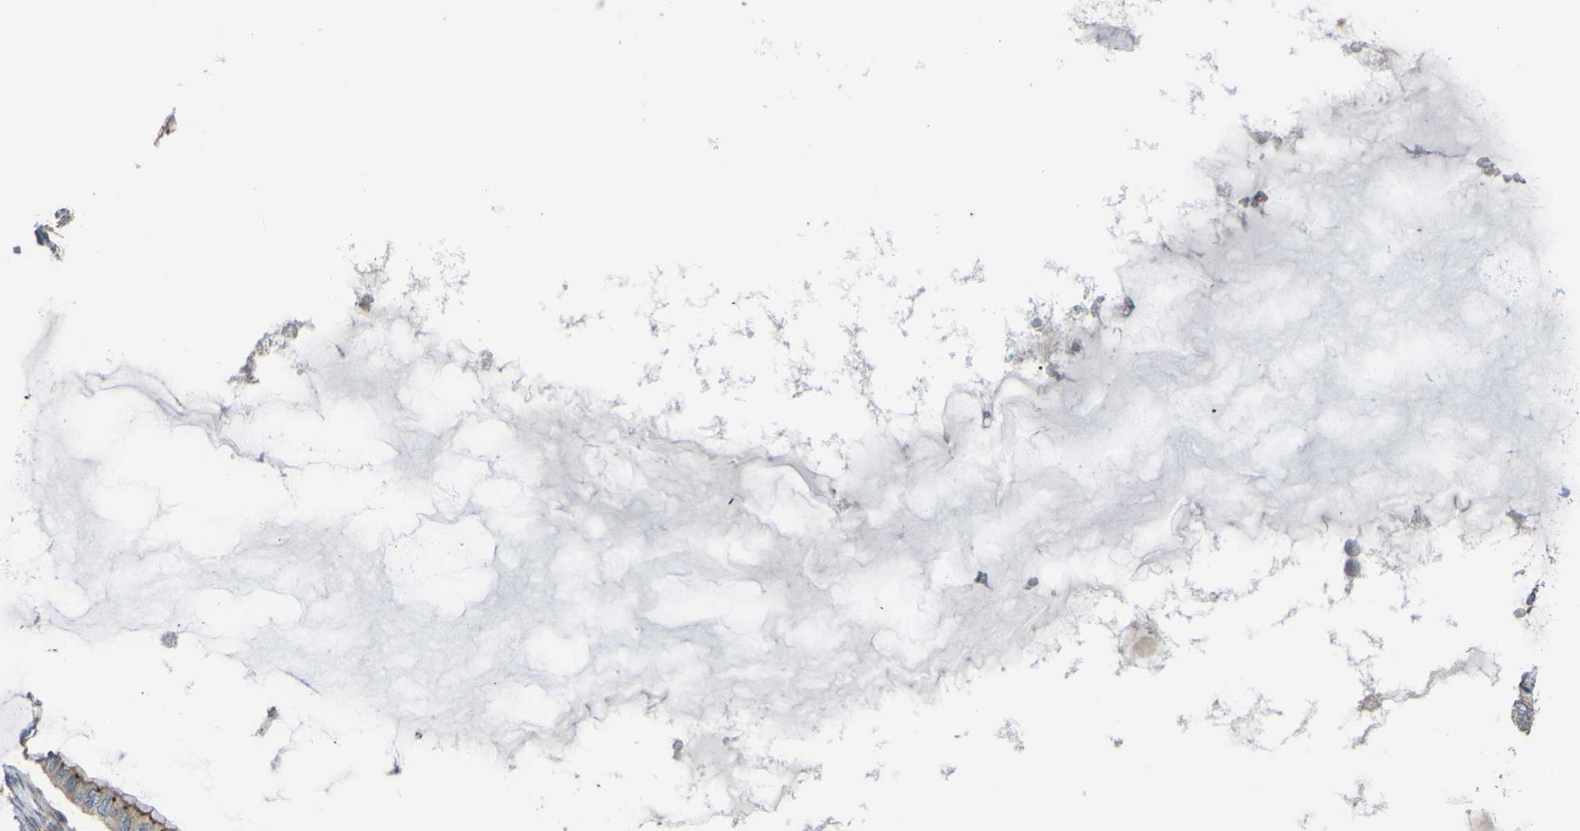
{"staining": {"intensity": "weak", "quantity": "<25%", "location": "cytoplasmic/membranous"}, "tissue": "ovarian cancer", "cell_type": "Tumor cells", "image_type": "cancer", "snomed": [{"axis": "morphology", "description": "Cystadenocarcinoma, mucinous, NOS"}, {"axis": "topography", "description": "Ovary"}], "caption": "An image of mucinous cystadenocarcinoma (ovarian) stained for a protein demonstrates no brown staining in tumor cells.", "gene": "GPLD1", "patient": {"sex": "female", "age": 80}}